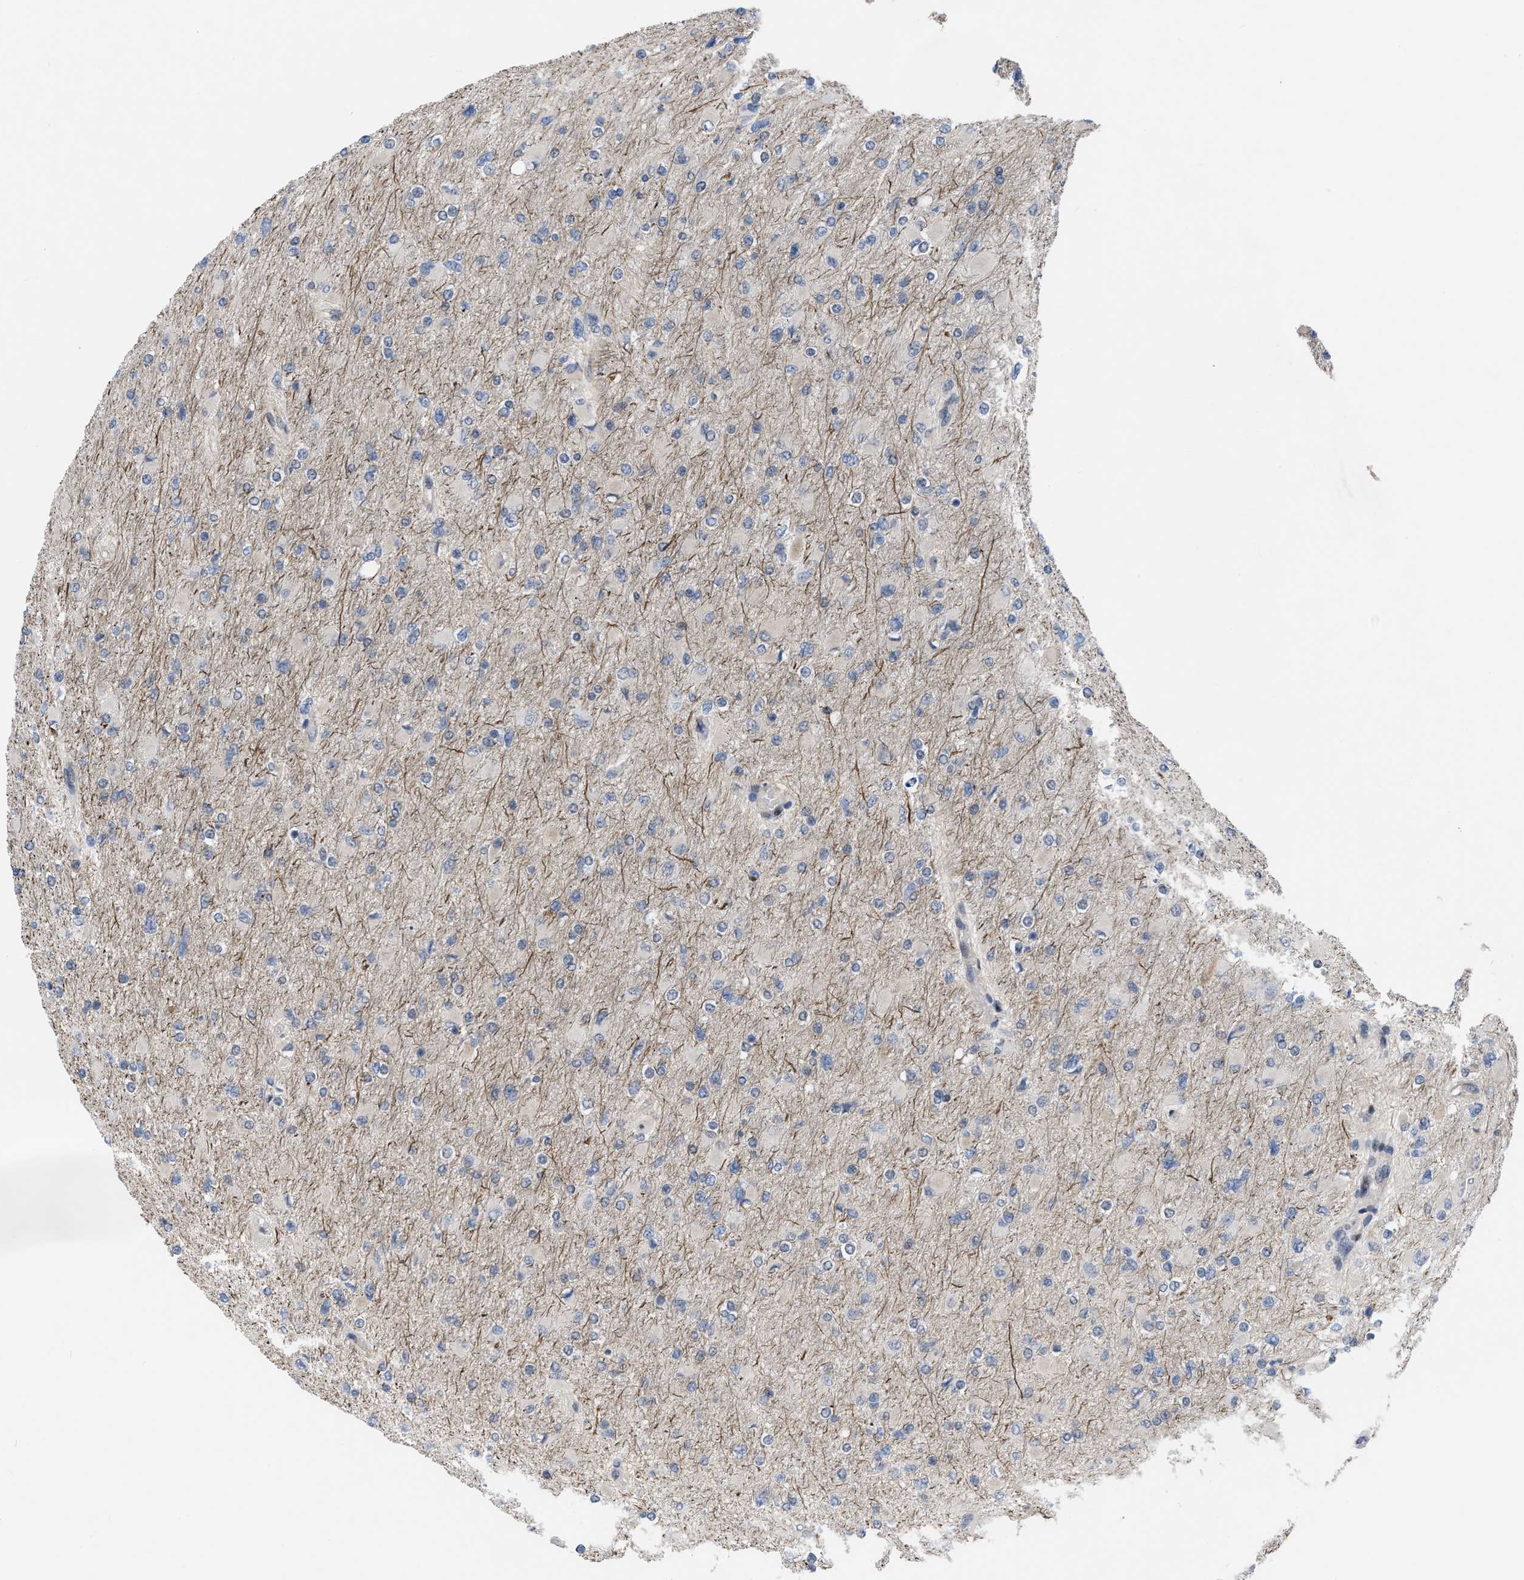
{"staining": {"intensity": "negative", "quantity": "none", "location": "none"}, "tissue": "glioma", "cell_type": "Tumor cells", "image_type": "cancer", "snomed": [{"axis": "morphology", "description": "Glioma, malignant, High grade"}, {"axis": "topography", "description": "Cerebral cortex"}], "caption": "Malignant high-grade glioma was stained to show a protein in brown. There is no significant expression in tumor cells.", "gene": "MIER1", "patient": {"sex": "female", "age": 36}}